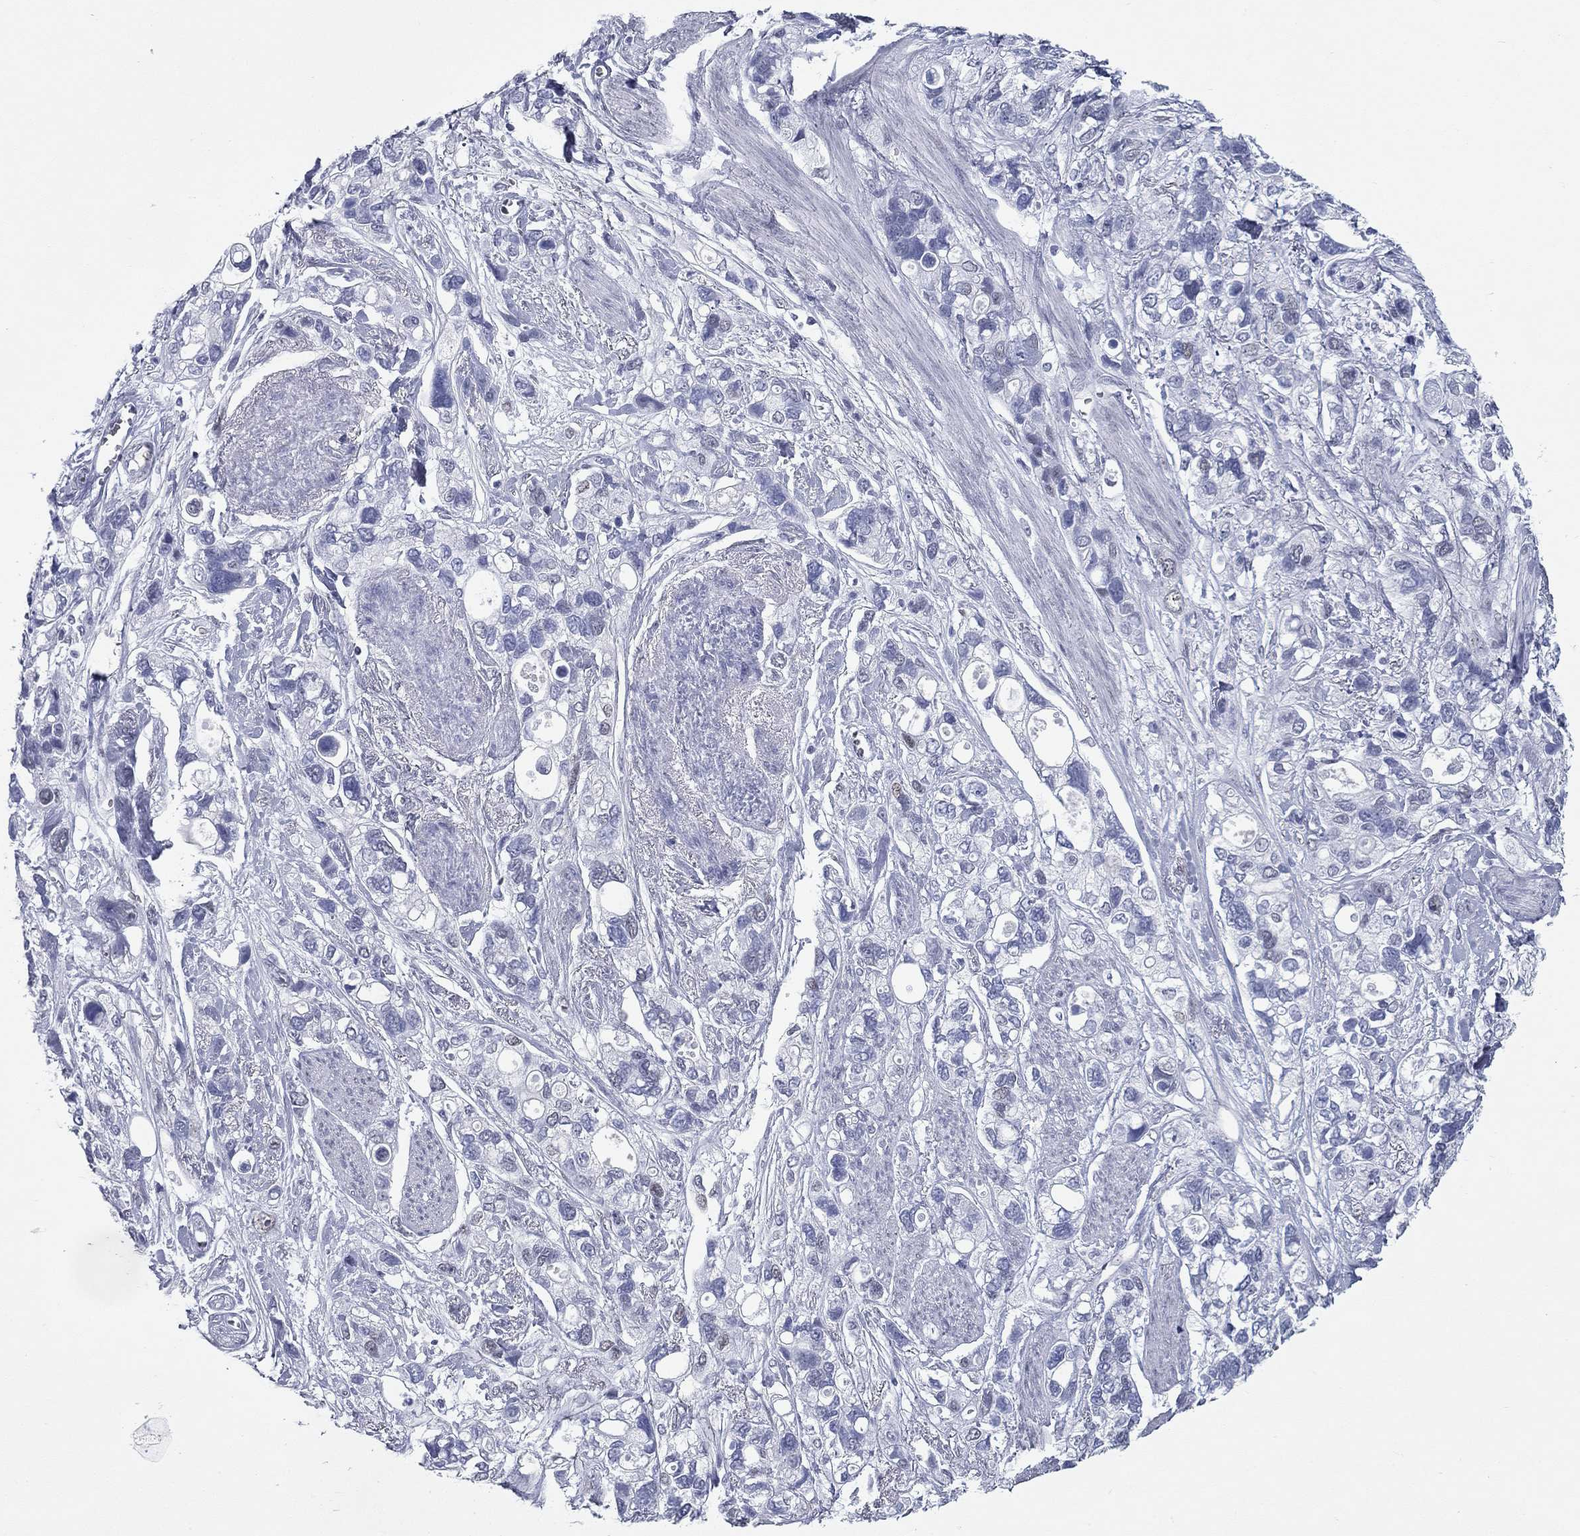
{"staining": {"intensity": "moderate", "quantity": "<25%", "location": "nuclear"}, "tissue": "stomach cancer", "cell_type": "Tumor cells", "image_type": "cancer", "snomed": [{"axis": "morphology", "description": "Adenocarcinoma, NOS"}, {"axis": "topography", "description": "Stomach, upper"}], "caption": "This is an image of IHC staining of stomach adenocarcinoma, which shows moderate expression in the nuclear of tumor cells.", "gene": "ASF1B", "patient": {"sex": "female", "age": 81}}